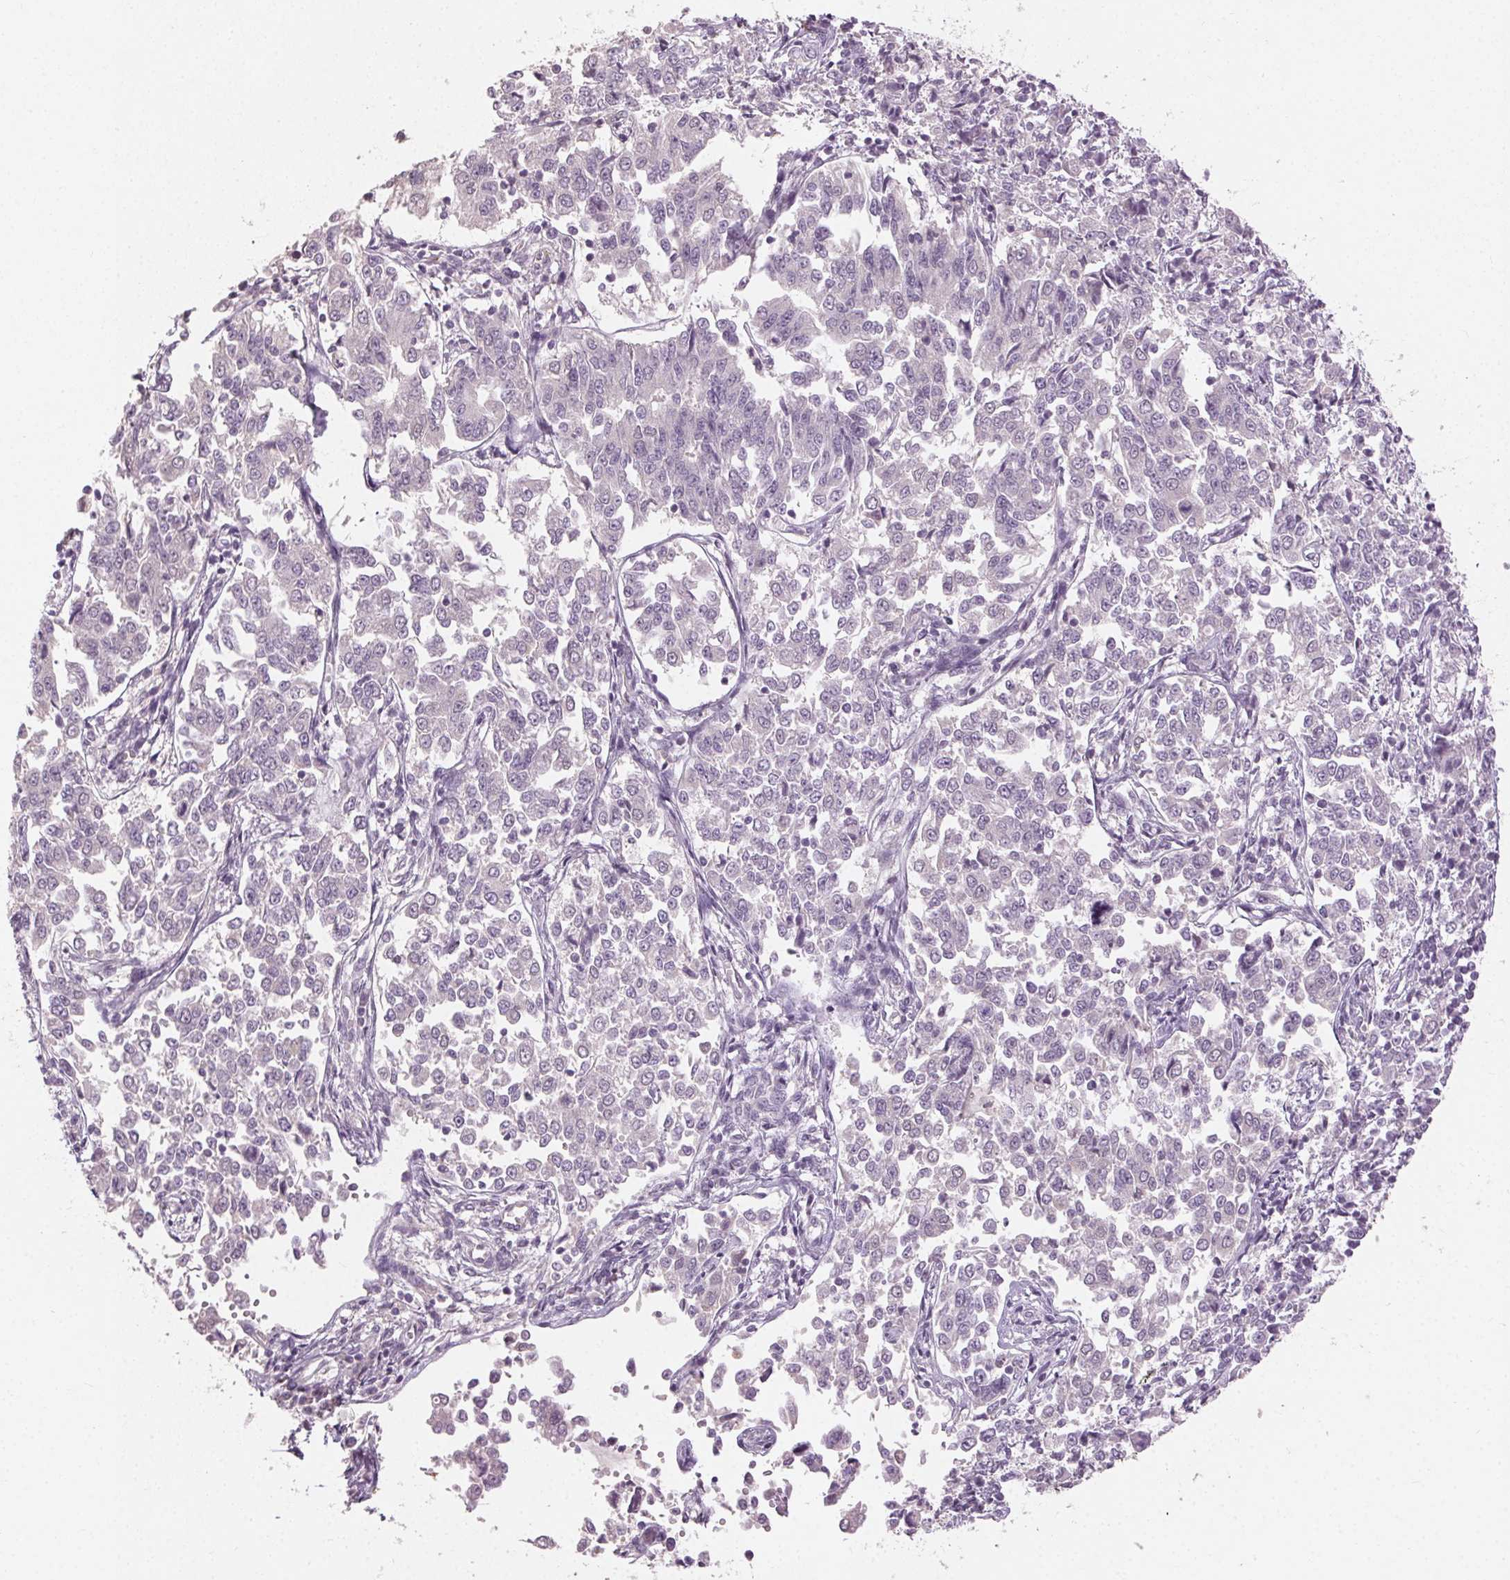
{"staining": {"intensity": "negative", "quantity": "none", "location": "none"}, "tissue": "endometrial cancer", "cell_type": "Tumor cells", "image_type": "cancer", "snomed": [{"axis": "morphology", "description": "Adenocarcinoma, NOS"}, {"axis": "topography", "description": "Endometrium"}], "caption": "Tumor cells show no significant protein positivity in endometrial cancer.", "gene": "CLTRN", "patient": {"sex": "female", "age": 43}}